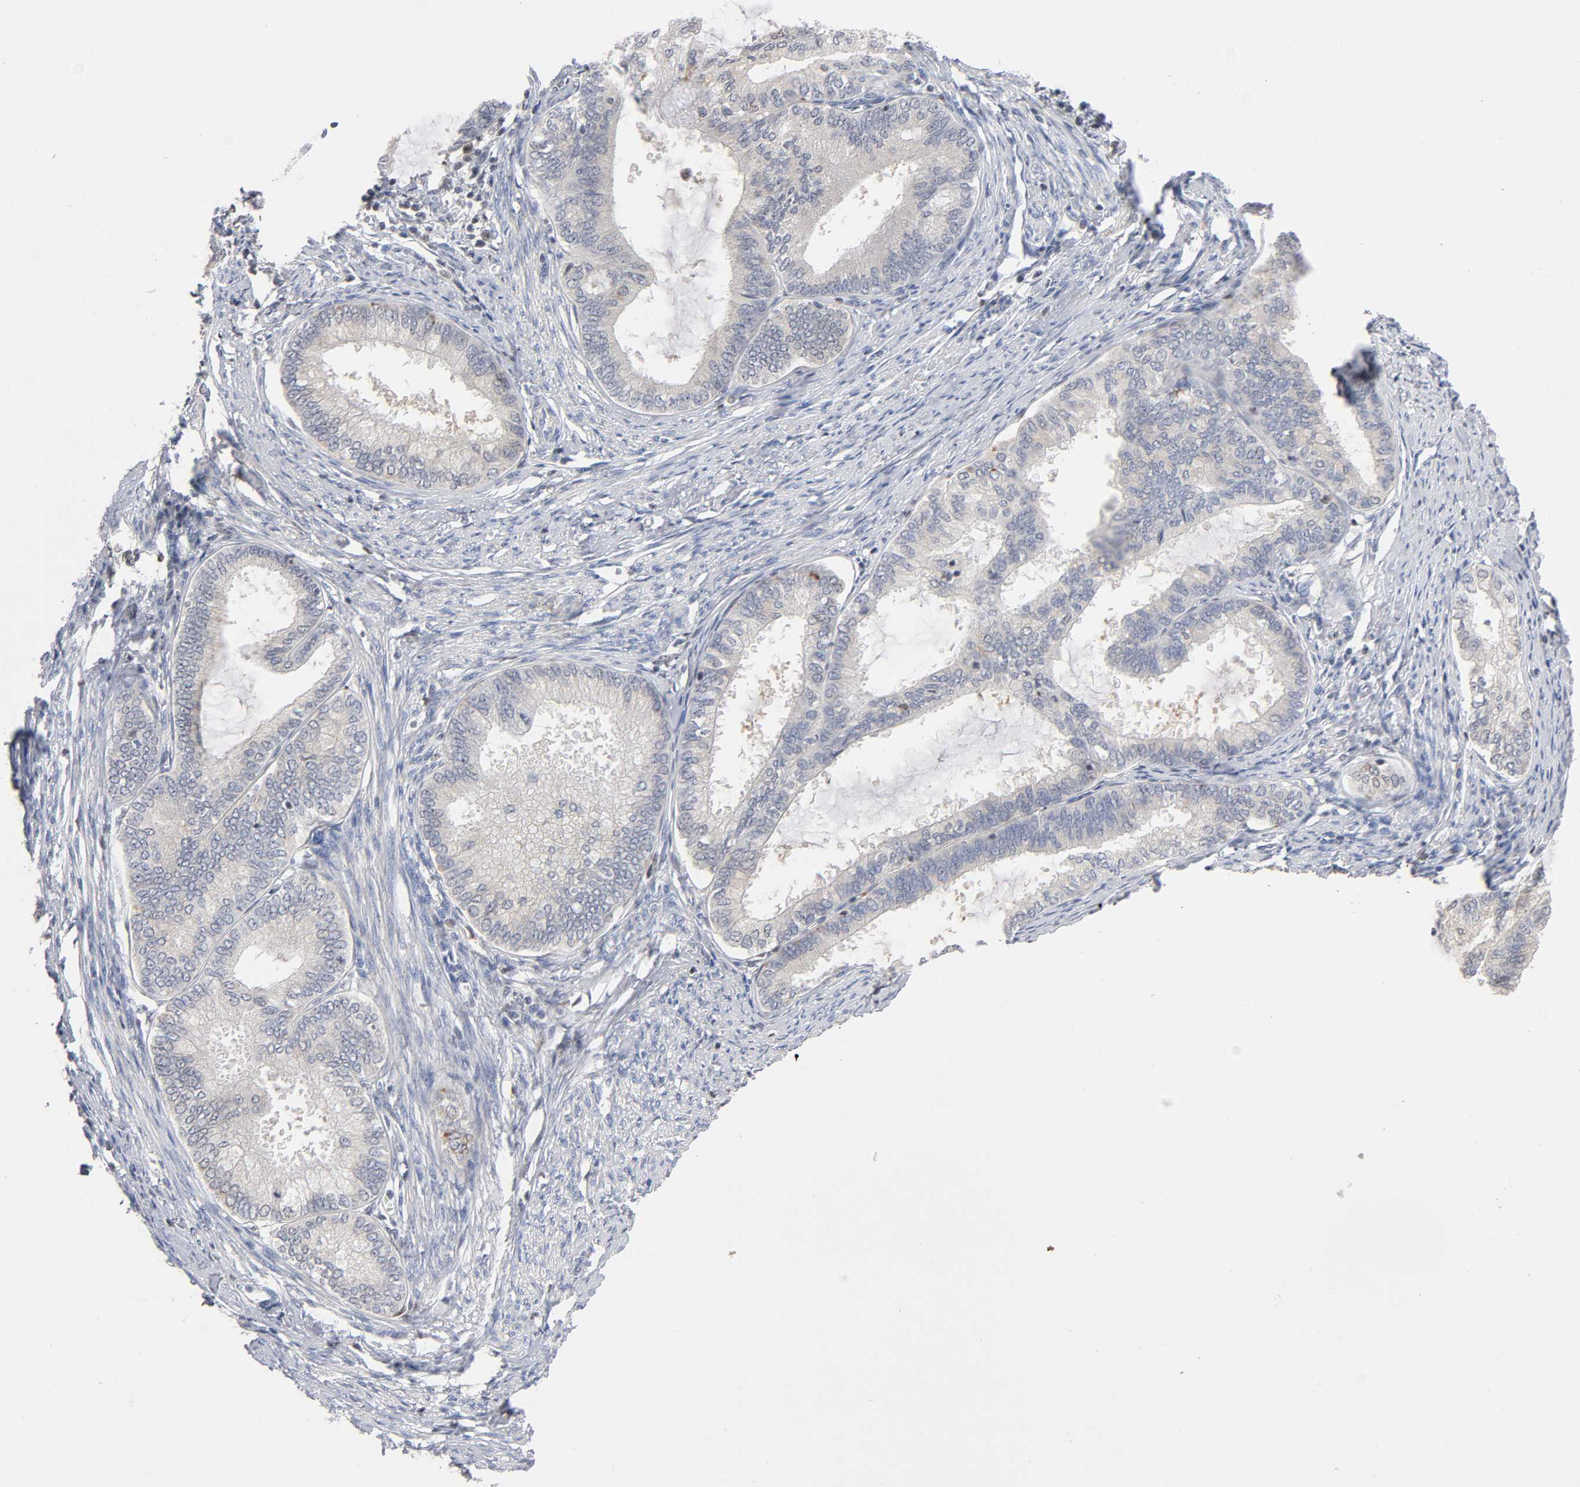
{"staining": {"intensity": "weak", "quantity": "<25%", "location": "cytoplasmic/membranous"}, "tissue": "endometrial cancer", "cell_type": "Tumor cells", "image_type": "cancer", "snomed": [{"axis": "morphology", "description": "Adenocarcinoma, NOS"}, {"axis": "topography", "description": "Endometrium"}], "caption": "IHC photomicrograph of human endometrial cancer (adenocarcinoma) stained for a protein (brown), which exhibits no staining in tumor cells. (Brightfield microscopy of DAB (3,3'-diaminobenzidine) IHC at high magnification).", "gene": "RUNX1", "patient": {"sex": "female", "age": 86}}